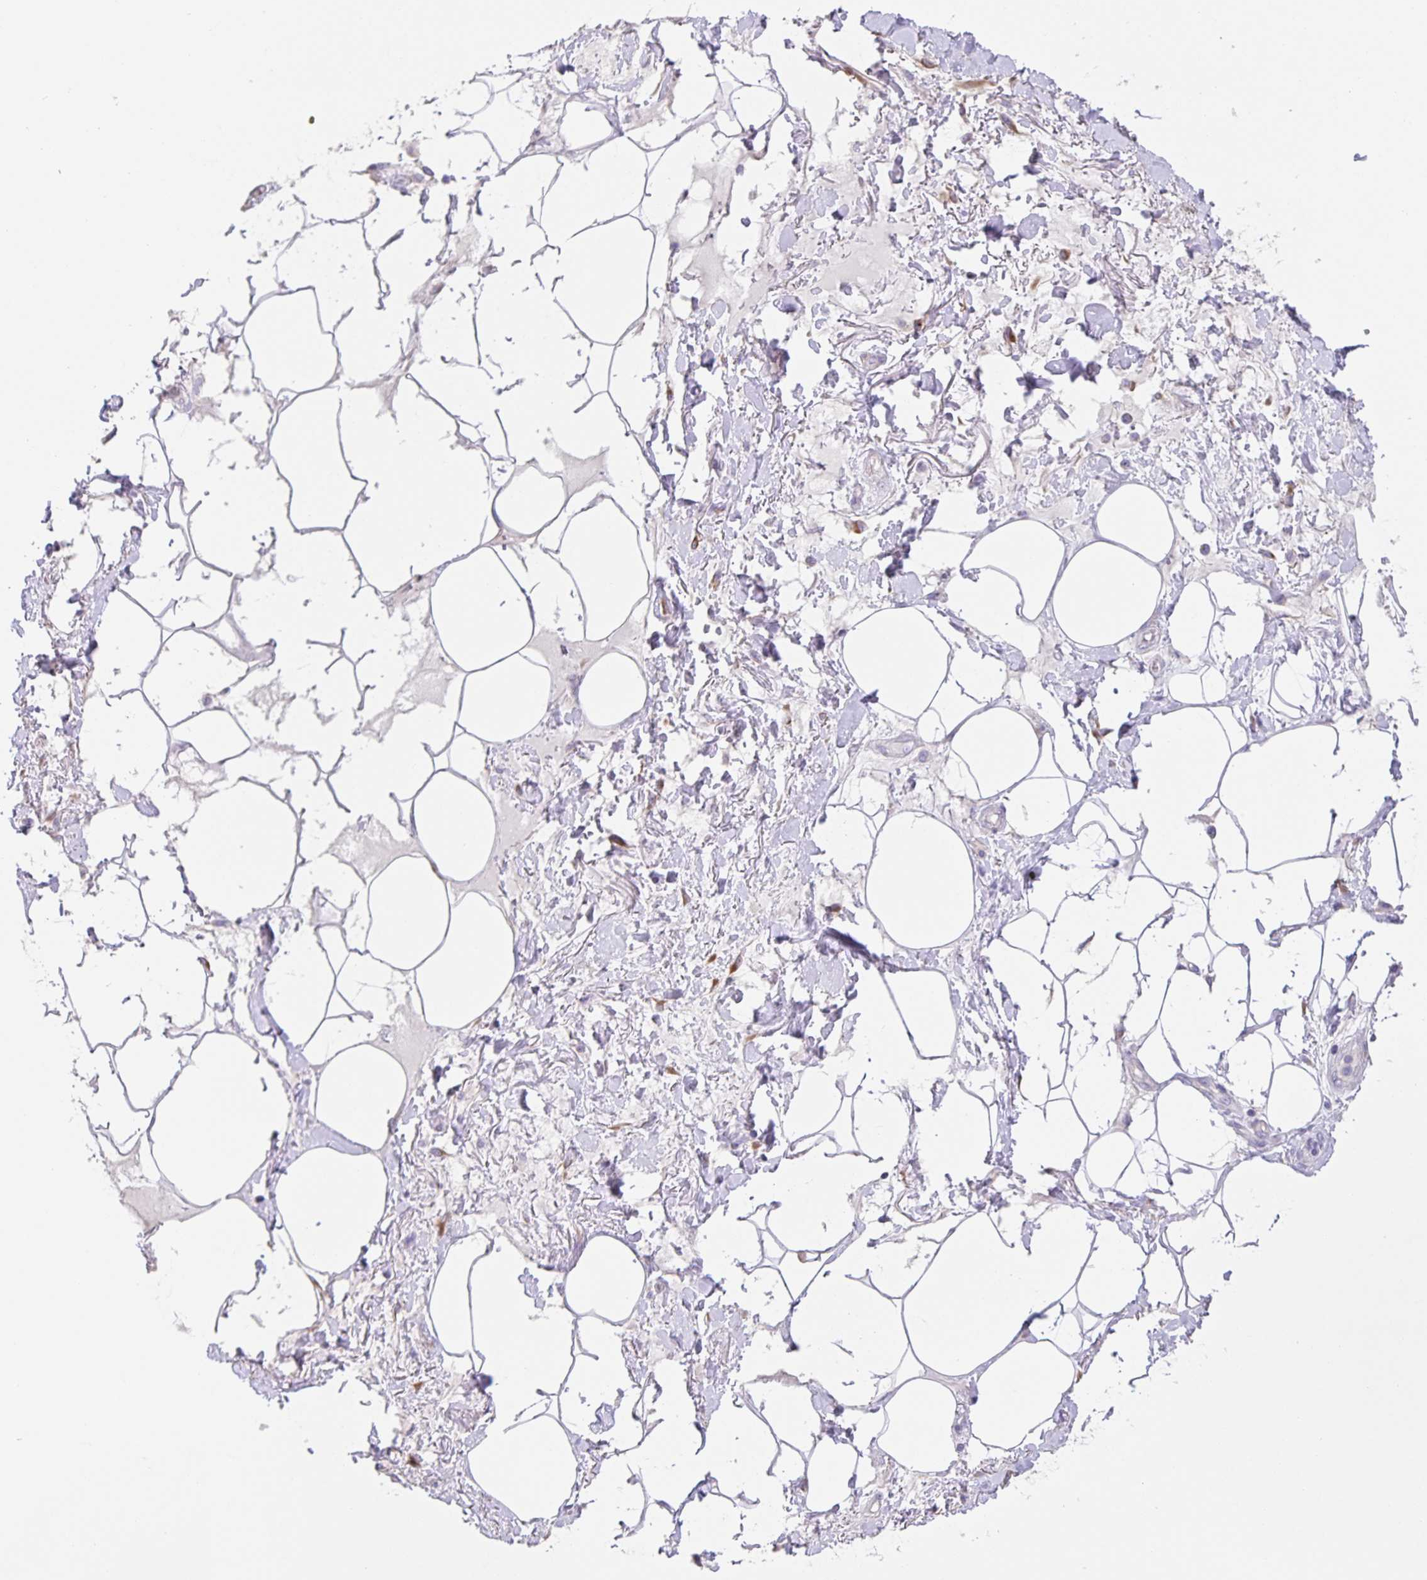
{"staining": {"intensity": "negative", "quantity": "none", "location": "none"}, "tissue": "adipose tissue", "cell_type": "Adipocytes", "image_type": "normal", "snomed": [{"axis": "morphology", "description": "Normal tissue, NOS"}, {"axis": "topography", "description": "Vagina"}, {"axis": "topography", "description": "Peripheral nerve tissue"}], "caption": "Immunohistochemical staining of unremarkable adipose tissue exhibits no significant positivity in adipocytes. (DAB immunohistochemistry (IHC) visualized using brightfield microscopy, high magnification).", "gene": "PRR36", "patient": {"sex": "female", "age": 71}}